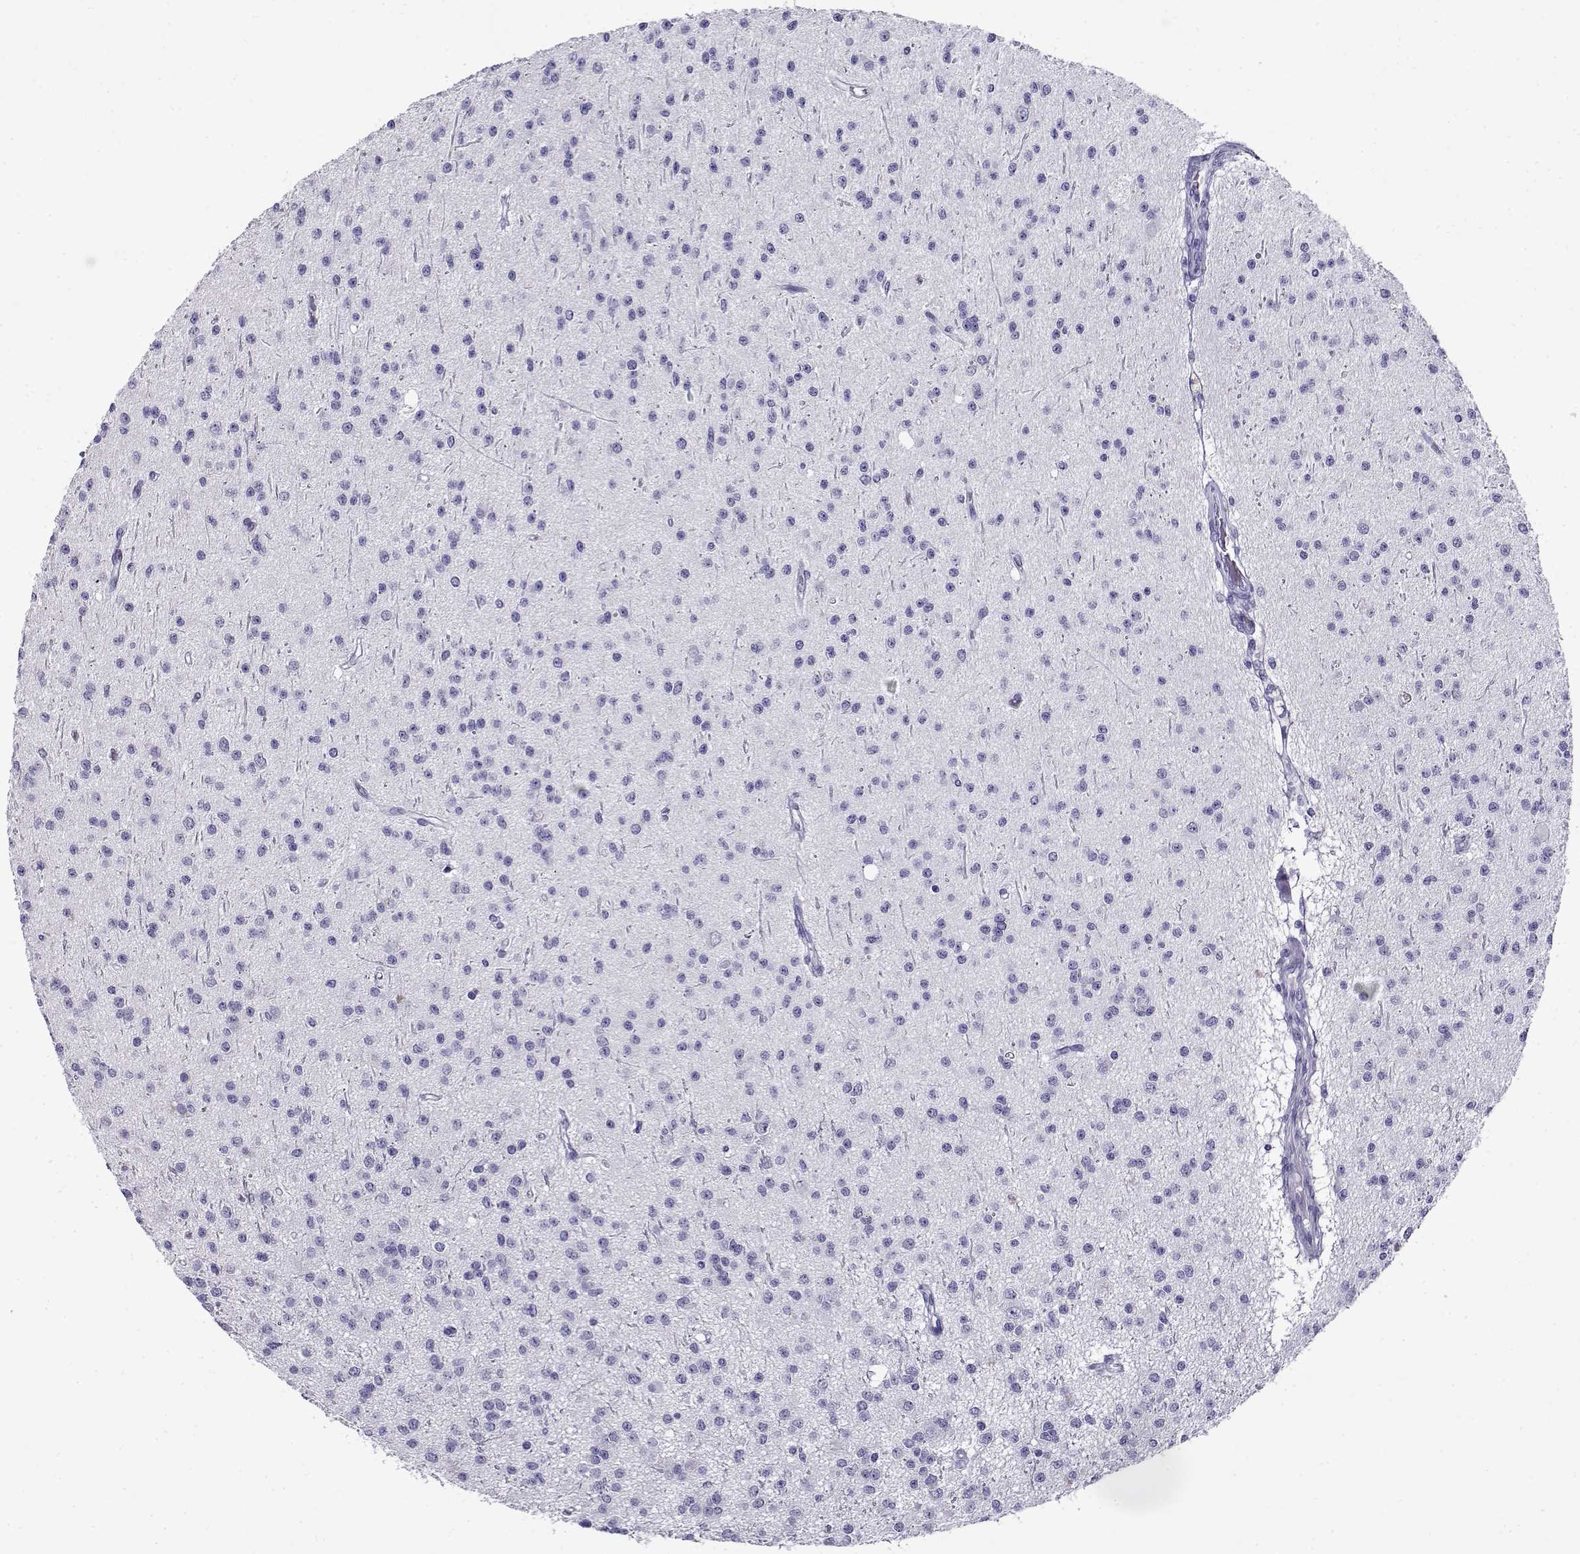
{"staining": {"intensity": "negative", "quantity": "none", "location": "none"}, "tissue": "glioma", "cell_type": "Tumor cells", "image_type": "cancer", "snomed": [{"axis": "morphology", "description": "Glioma, malignant, Low grade"}, {"axis": "topography", "description": "Brain"}], "caption": "An immunohistochemistry (IHC) micrograph of low-grade glioma (malignant) is shown. There is no staining in tumor cells of low-grade glioma (malignant).", "gene": "CABS1", "patient": {"sex": "male", "age": 27}}